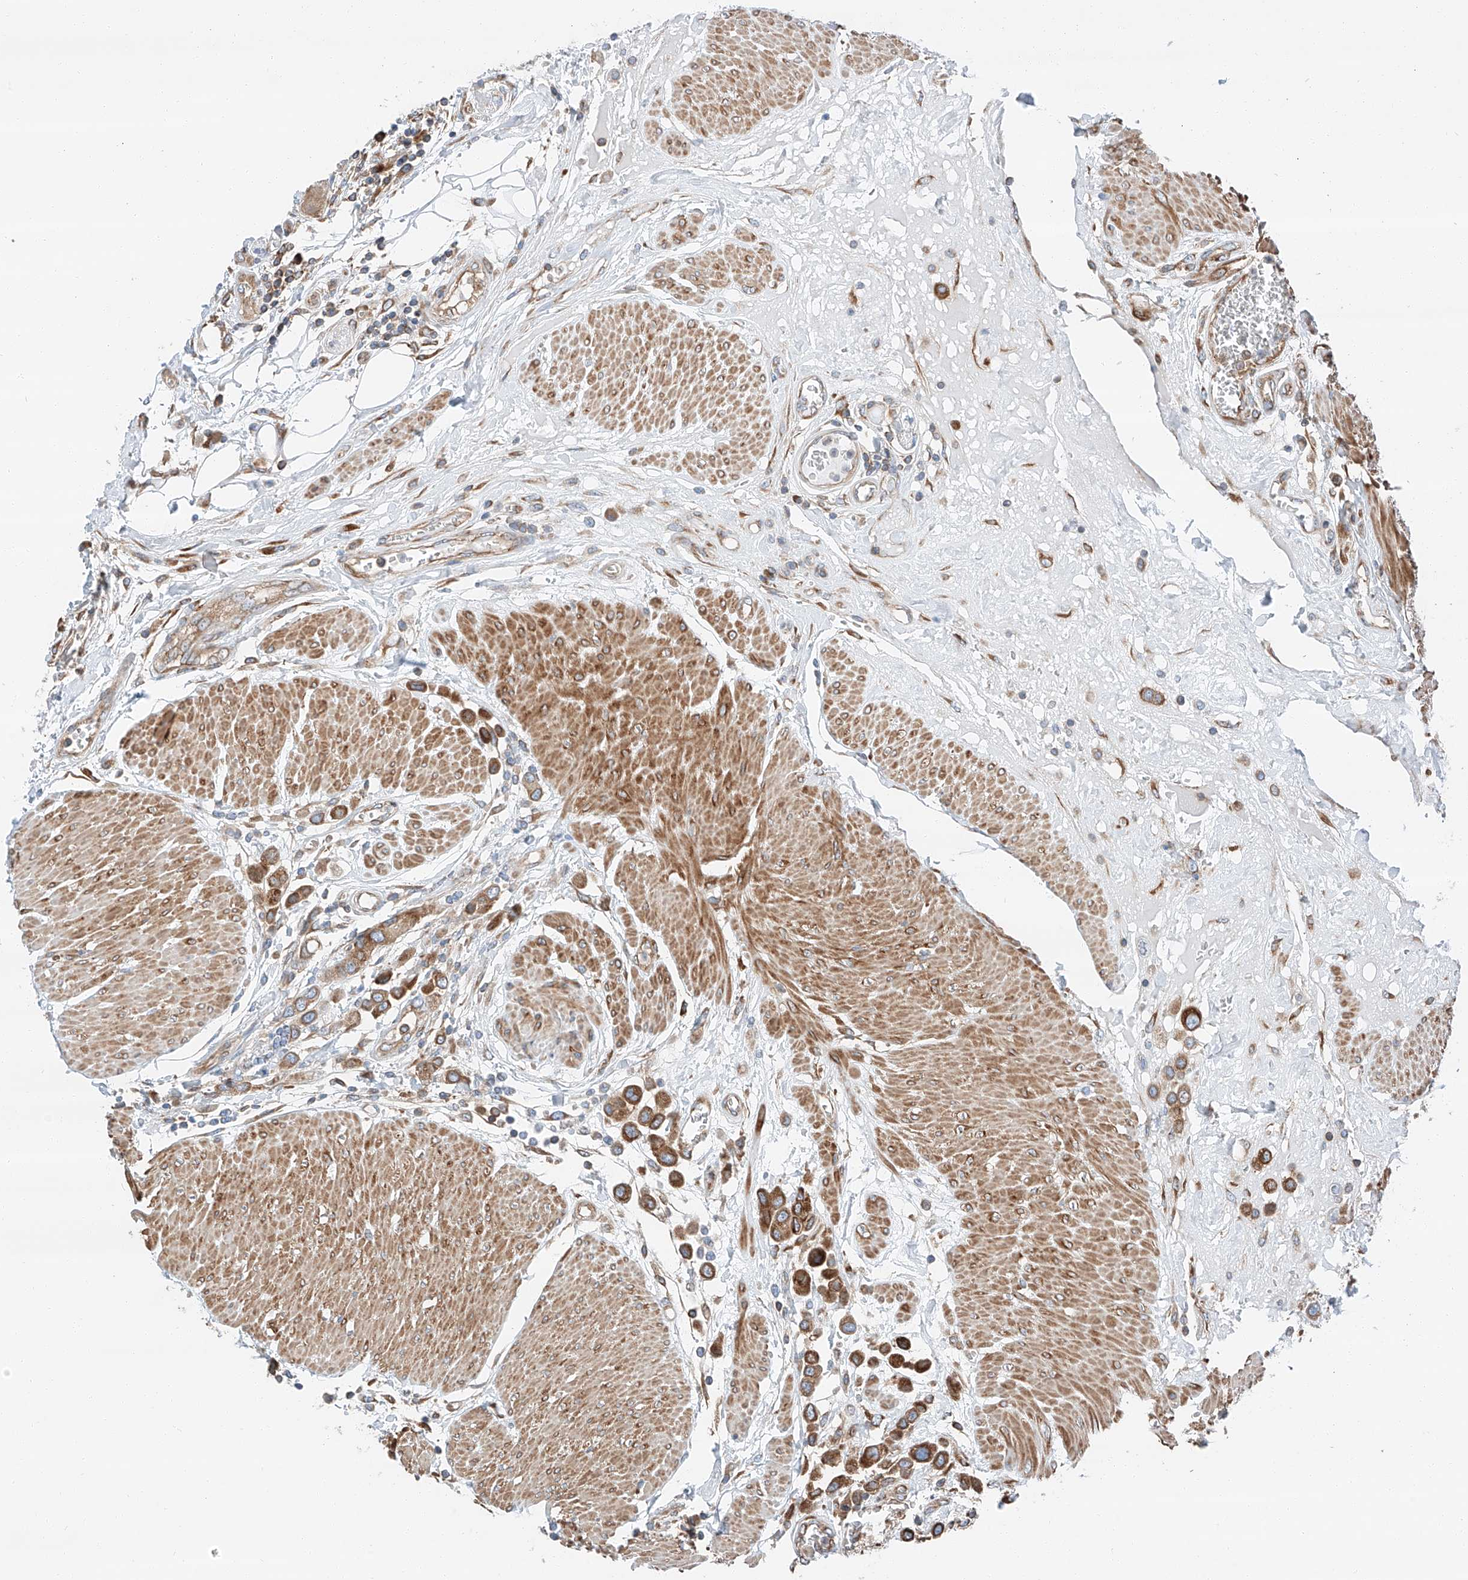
{"staining": {"intensity": "moderate", "quantity": ">75%", "location": "cytoplasmic/membranous"}, "tissue": "urothelial cancer", "cell_type": "Tumor cells", "image_type": "cancer", "snomed": [{"axis": "morphology", "description": "Urothelial carcinoma, High grade"}, {"axis": "topography", "description": "Urinary bladder"}], "caption": "Urothelial carcinoma (high-grade) tissue demonstrates moderate cytoplasmic/membranous positivity in about >75% of tumor cells", "gene": "ZC3H15", "patient": {"sex": "male", "age": 50}}